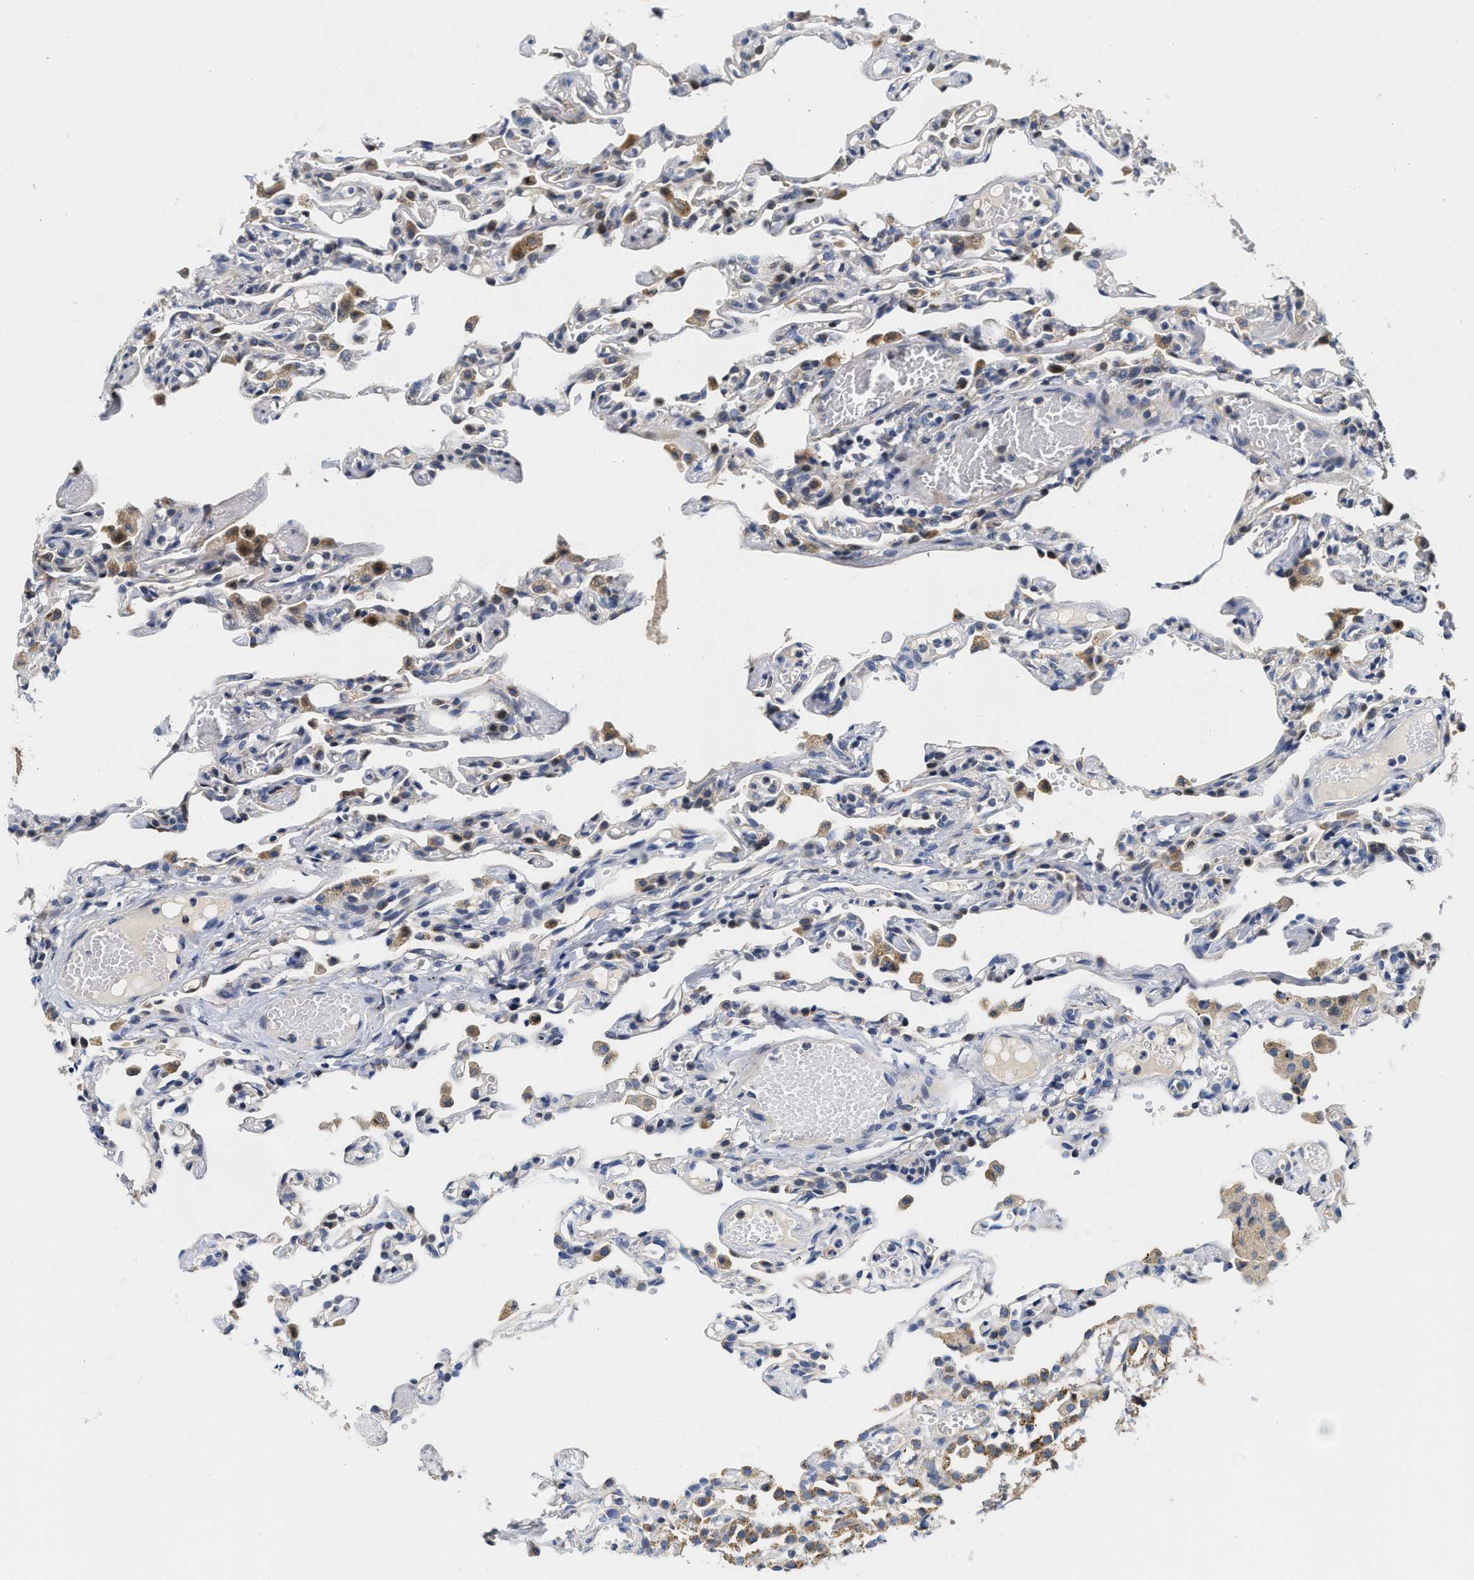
{"staining": {"intensity": "weak", "quantity": "<25%", "location": "cytoplasmic/membranous"}, "tissue": "lung", "cell_type": "Alveolar cells", "image_type": "normal", "snomed": [{"axis": "morphology", "description": "Normal tissue, NOS"}, {"axis": "topography", "description": "Lung"}], "caption": "Immunohistochemistry (IHC) micrograph of benign lung stained for a protein (brown), which displays no positivity in alveolar cells.", "gene": "SCYL2", "patient": {"sex": "male", "age": 21}}